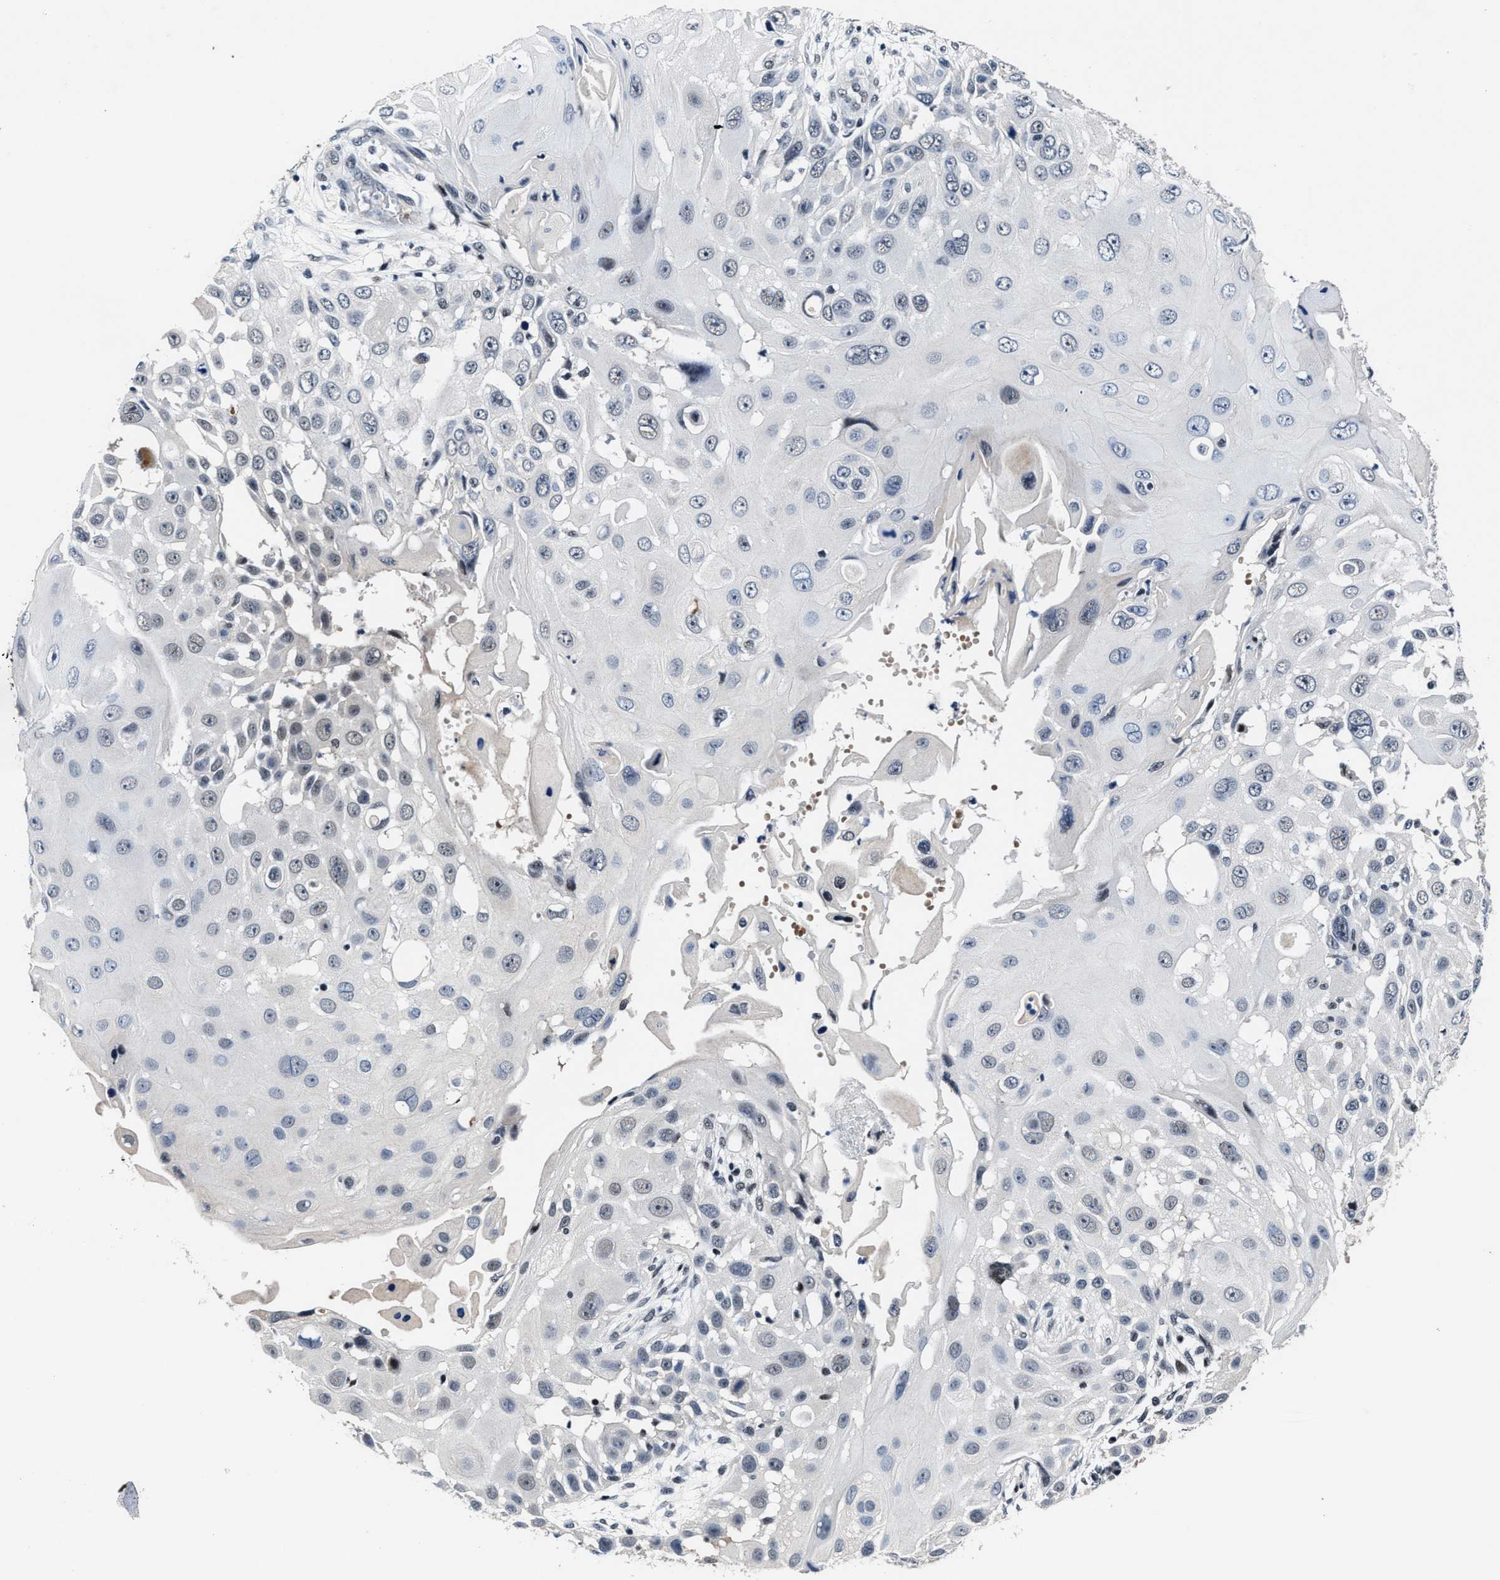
{"staining": {"intensity": "negative", "quantity": "none", "location": "none"}, "tissue": "skin cancer", "cell_type": "Tumor cells", "image_type": "cancer", "snomed": [{"axis": "morphology", "description": "Squamous cell carcinoma, NOS"}, {"axis": "topography", "description": "Skin"}], "caption": "A photomicrograph of human skin cancer is negative for staining in tumor cells.", "gene": "ZNF233", "patient": {"sex": "female", "age": 44}}